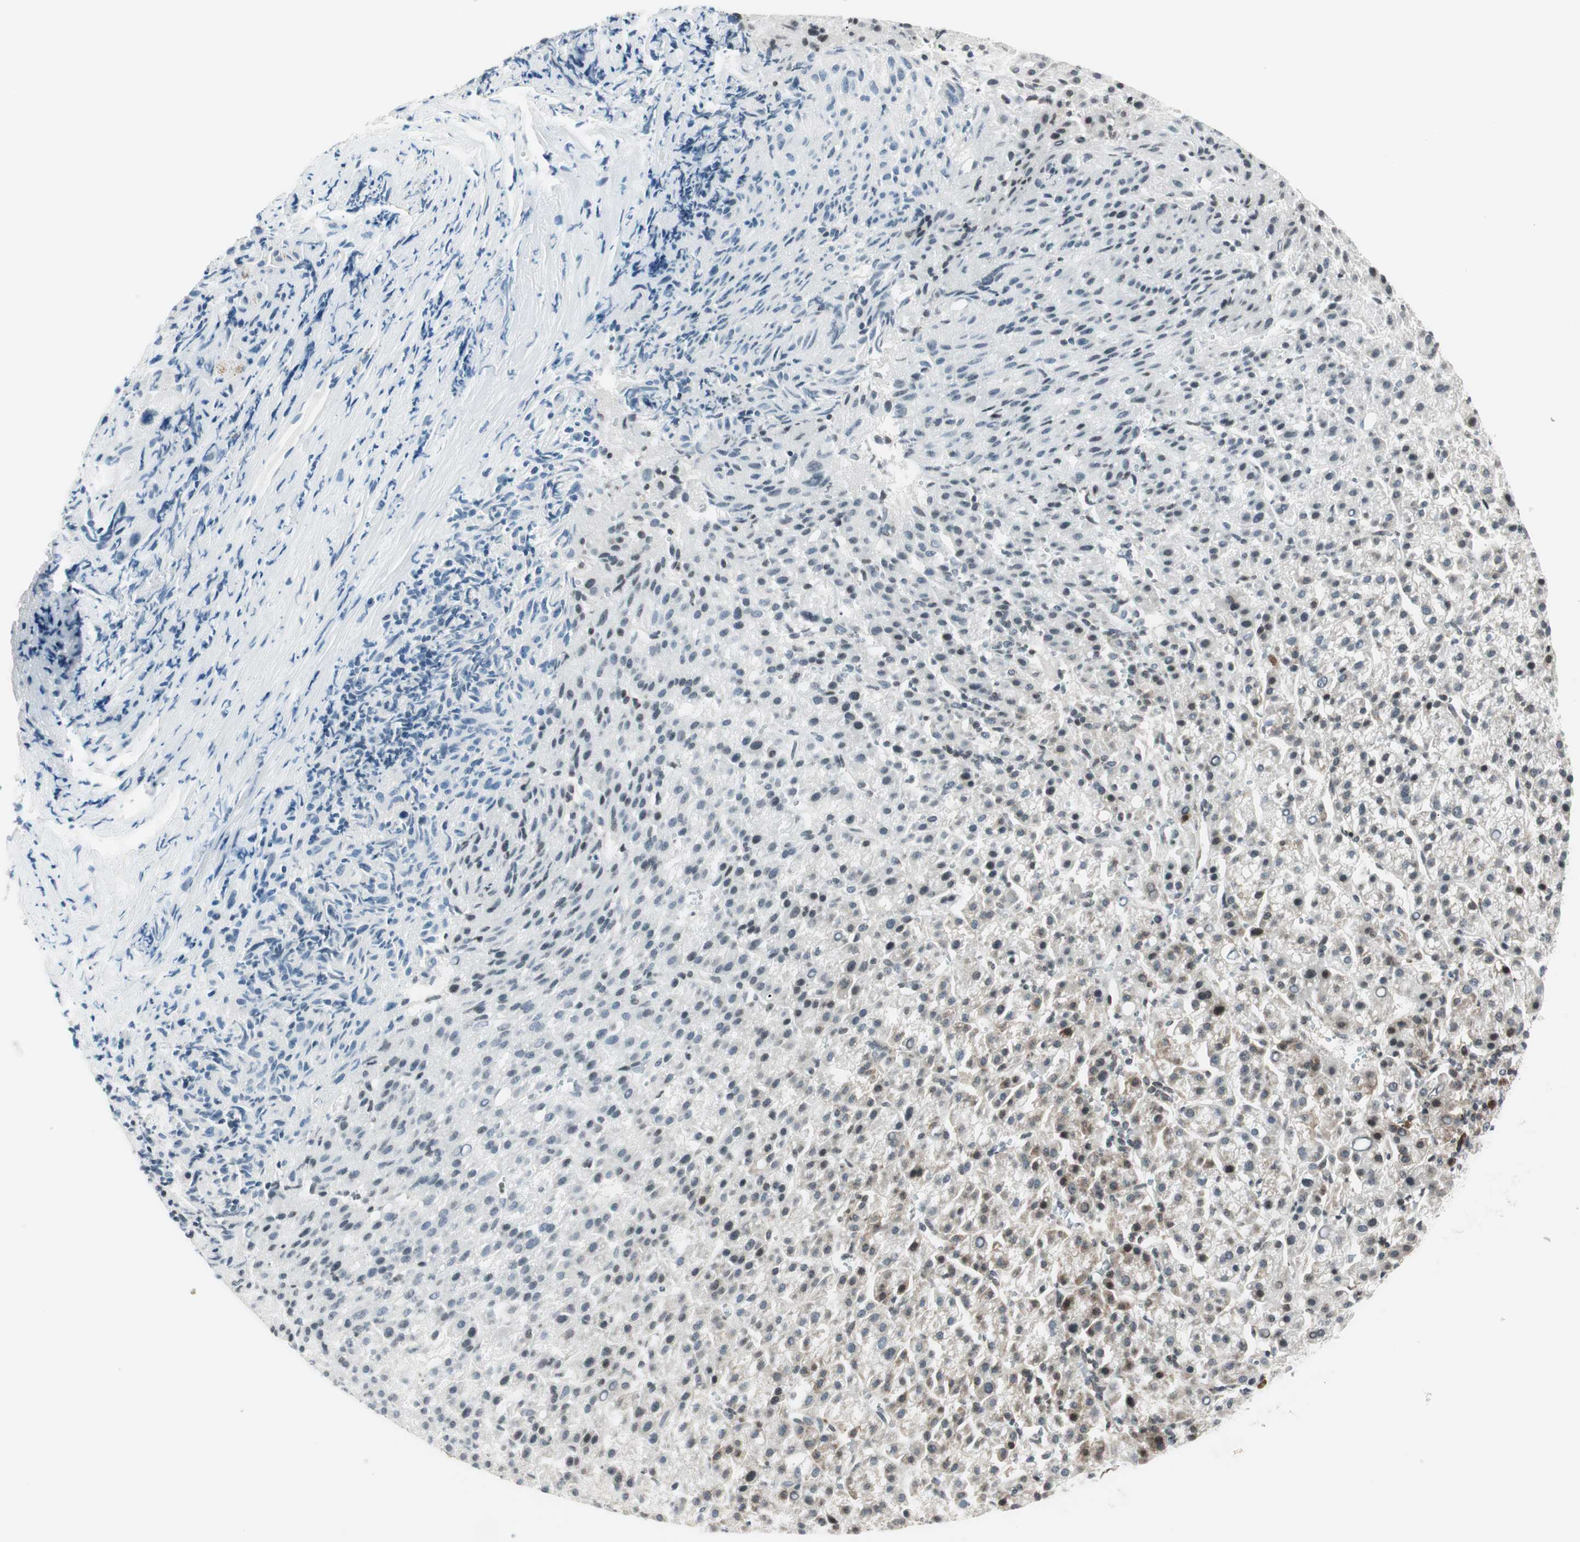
{"staining": {"intensity": "negative", "quantity": "none", "location": "none"}, "tissue": "liver cancer", "cell_type": "Tumor cells", "image_type": "cancer", "snomed": [{"axis": "morphology", "description": "Carcinoma, Hepatocellular, NOS"}, {"axis": "topography", "description": "Liver"}], "caption": "DAB (3,3'-diaminobenzidine) immunohistochemical staining of liver cancer (hepatocellular carcinoma) shows no significant expression in tumor cells. Nuclei are stained in blue.", "gene": "TPT1", "patient": {"sex": "female", "age": 58}}